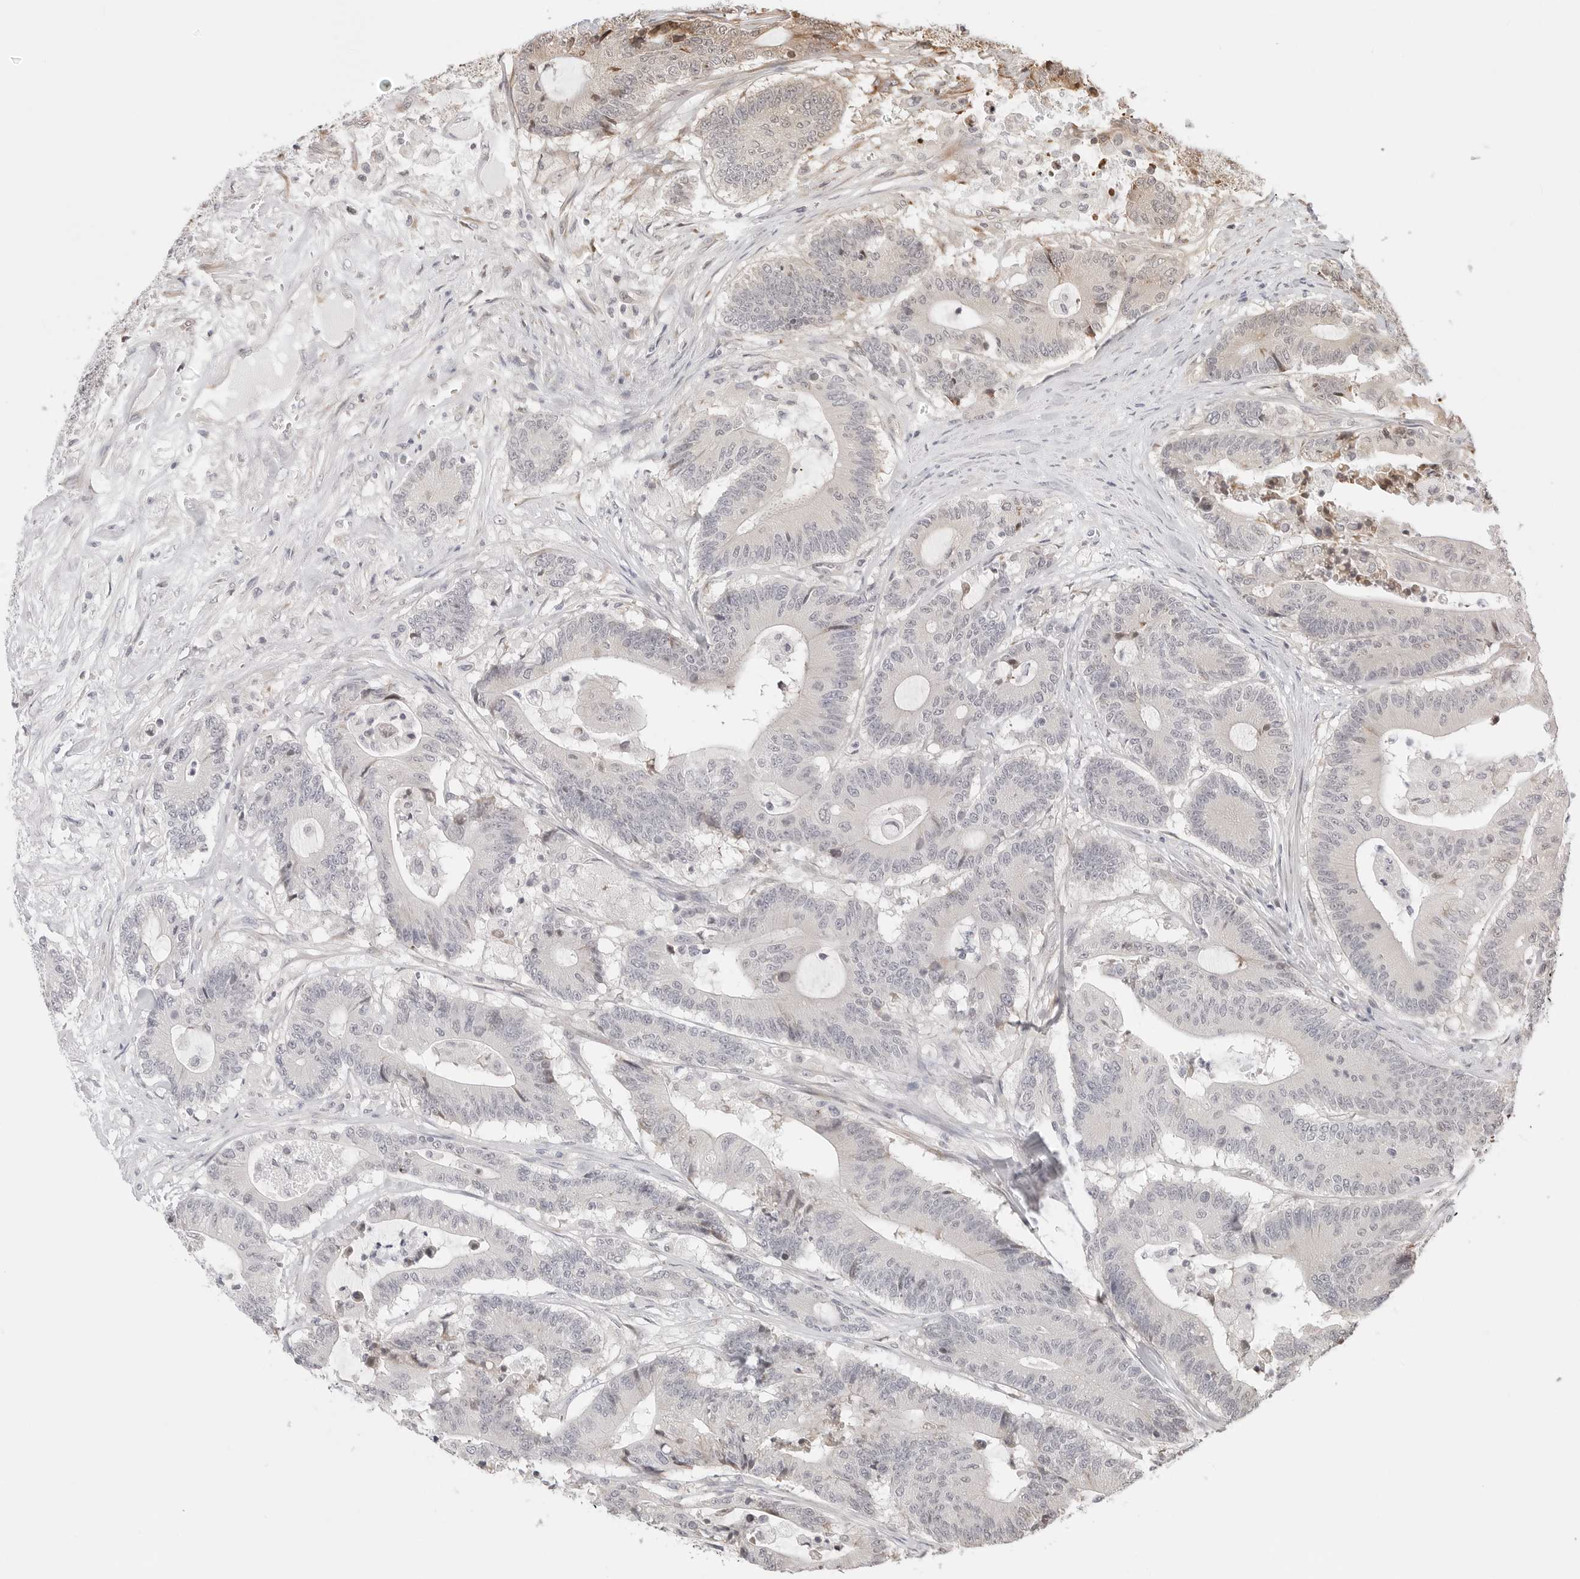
{"staining": {"intensity": "weak", "quantity": "<25%", "location": "cytoplasmic/membranous"}, "tissue": "colorectal cancer", "cell_type": "Tumor cells", "image_type": "cancer", "snomed": [{"axis": "morphology", "description": "Adenocarcinoma, NOS"}, {"axis": "topography", "description": "Colon"}], "caption": "Micrograph shows no protein positivity in tumor cells of colorectal cancer (adenocarcinoma) tissue.", "gene": "FKBP14", "patient": {"sex": "female", "age": 84}}